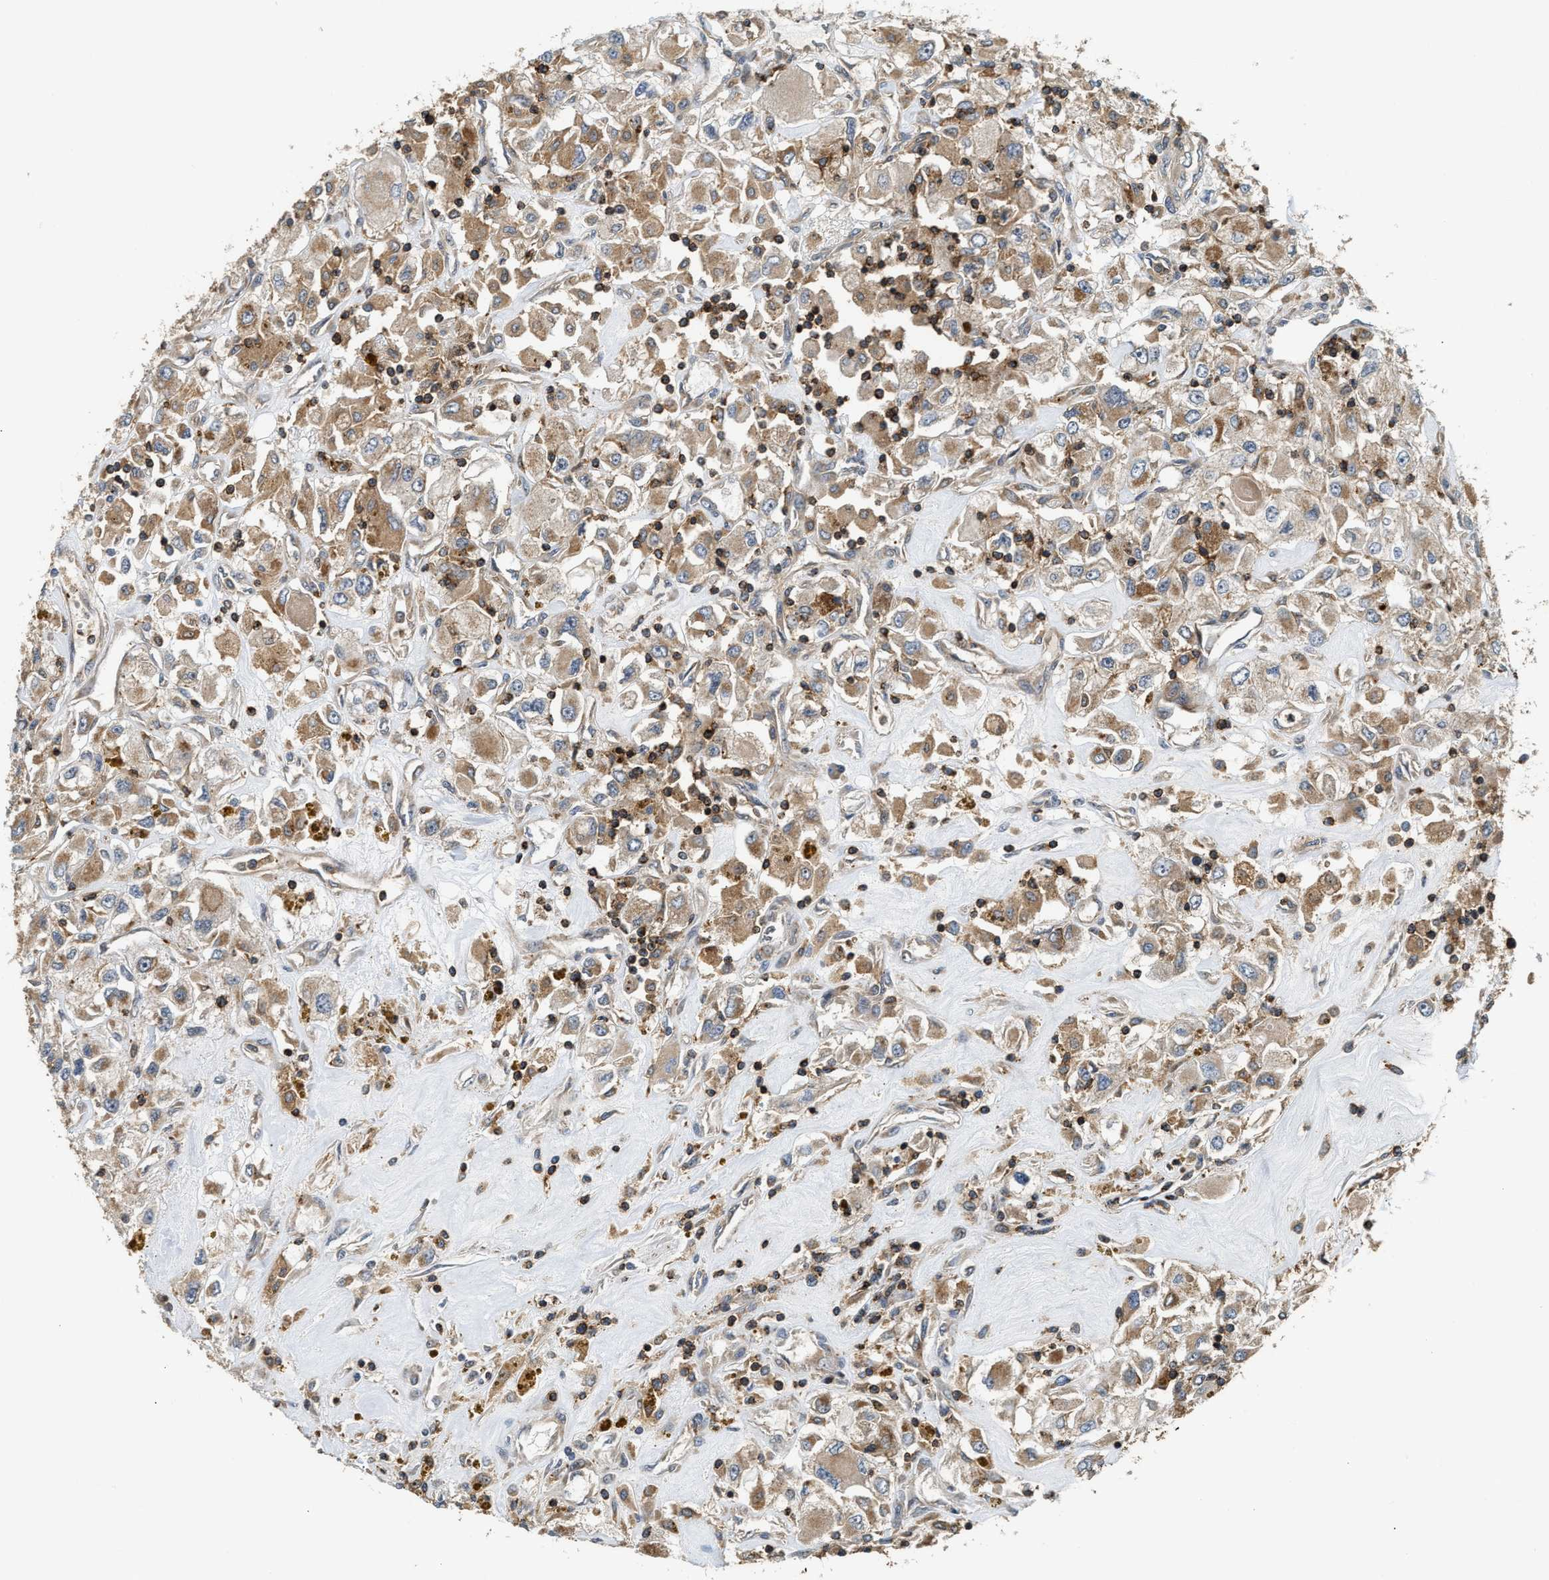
{"staining": {"intensity": "moderate", "quantity": ">75%", "location": "cytoplasmic/membranous"}, "tissue": "renal cancer", "cell_type": "Tumor cells", "image_type": "cancer", "snomed": [{"axis": "morphology", "description": "Adenocarcinoma, NOS"}, {"axis": "topography", "description": "Kidney"}], "caption": "Tumor cells show medium levels of moderate cytoplasmic/membranous staining in approximately >75% of cells in renal cancer. (Brightfield microscopy of DAB IHC at high magnification).", "gene": "SNX5", "patient": {"sex": "female", "age": 52}}